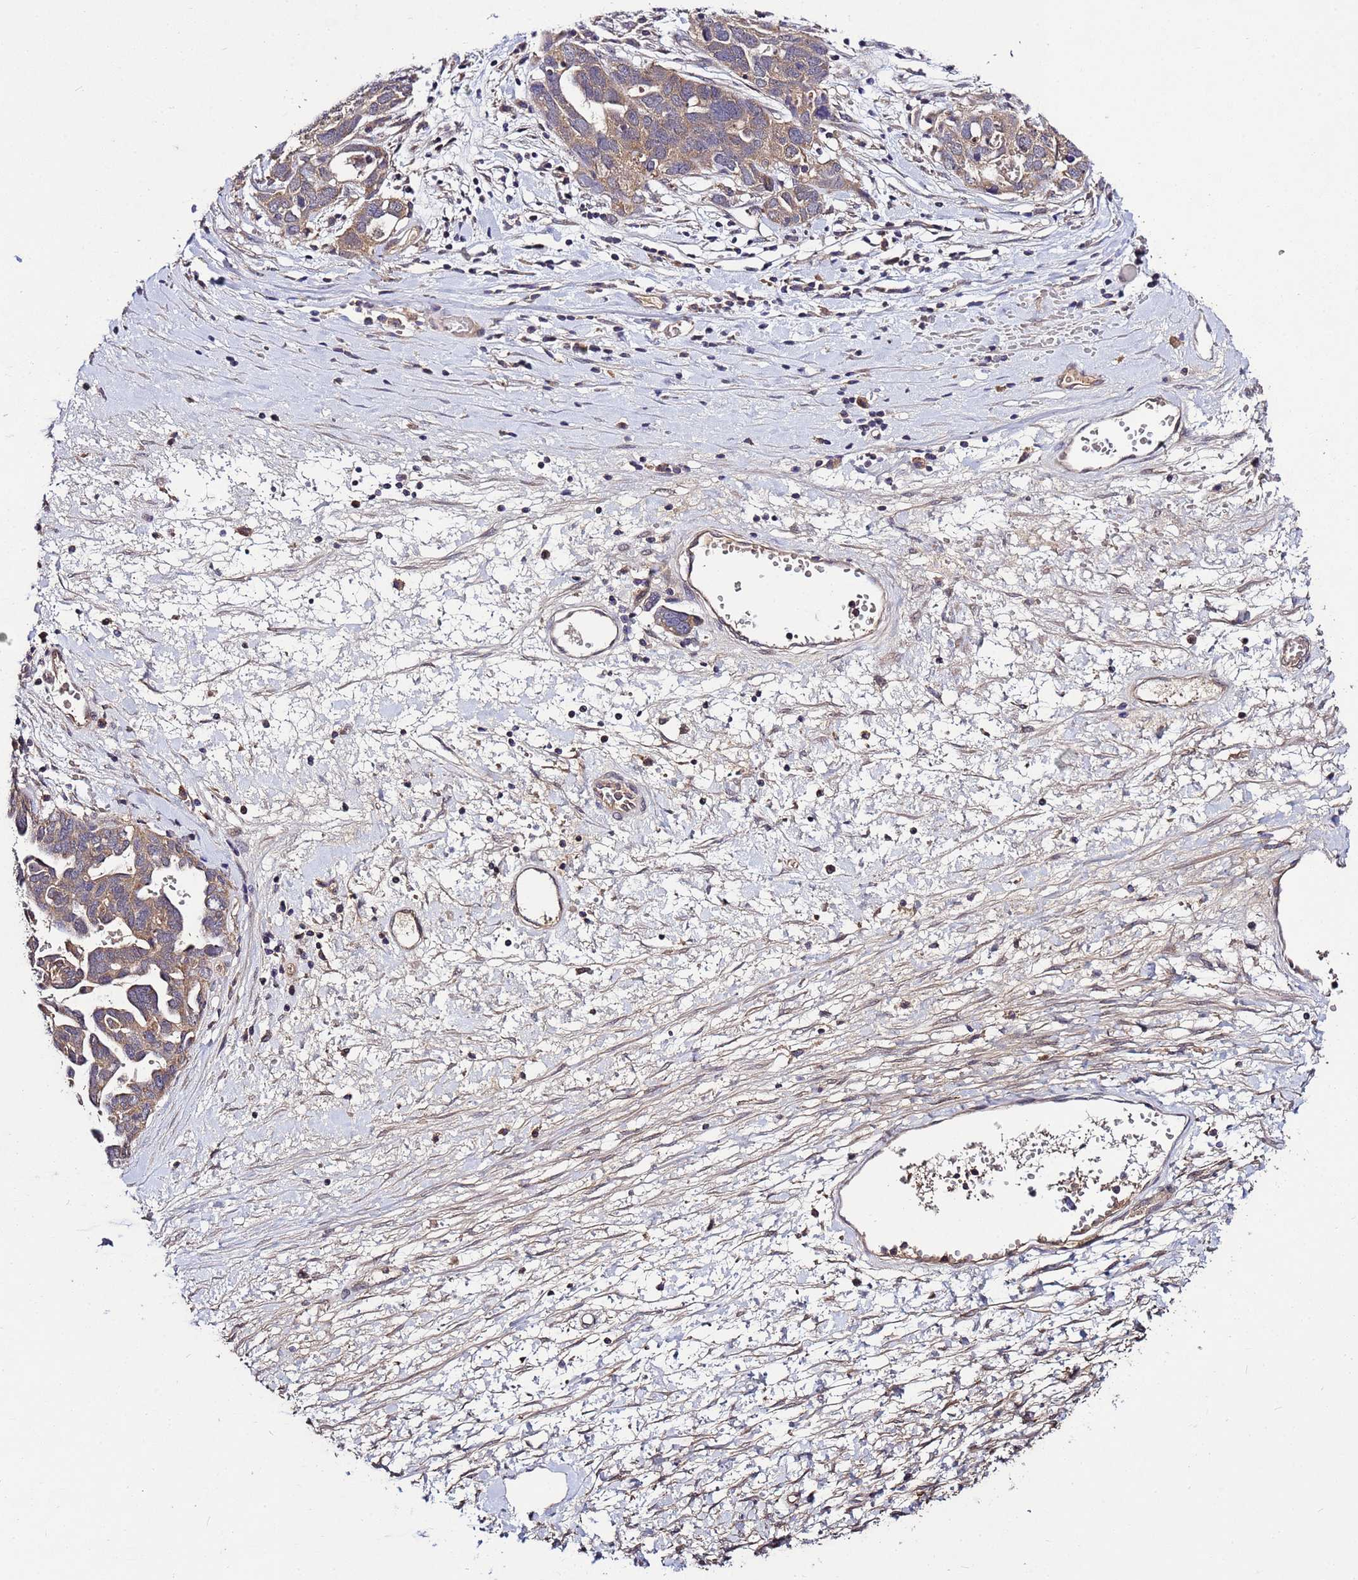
{"staining": {"intensity": "weak", "quantity": "25%-75%", "location": "cytoplasmic/membranous"}, "tissue": "ovarian cancer", "cell_type": "Tumor cells", "image_type": "cancer", "snomed": [{"axis": "morphology", "description": "Cystadenocarcinoma, serous, NOS"}, {"axis": "topography", "description": "Ovary"}], "caption": "IHC histopathology image of human ovarian cancer stained for a protein (brown), which shows low levels of weak cytoplasmic/membranous positivity in about 25%-75% of tumor cells.", "gene": "GSPT2", "patient": {"sex": "female", "age": 54}}